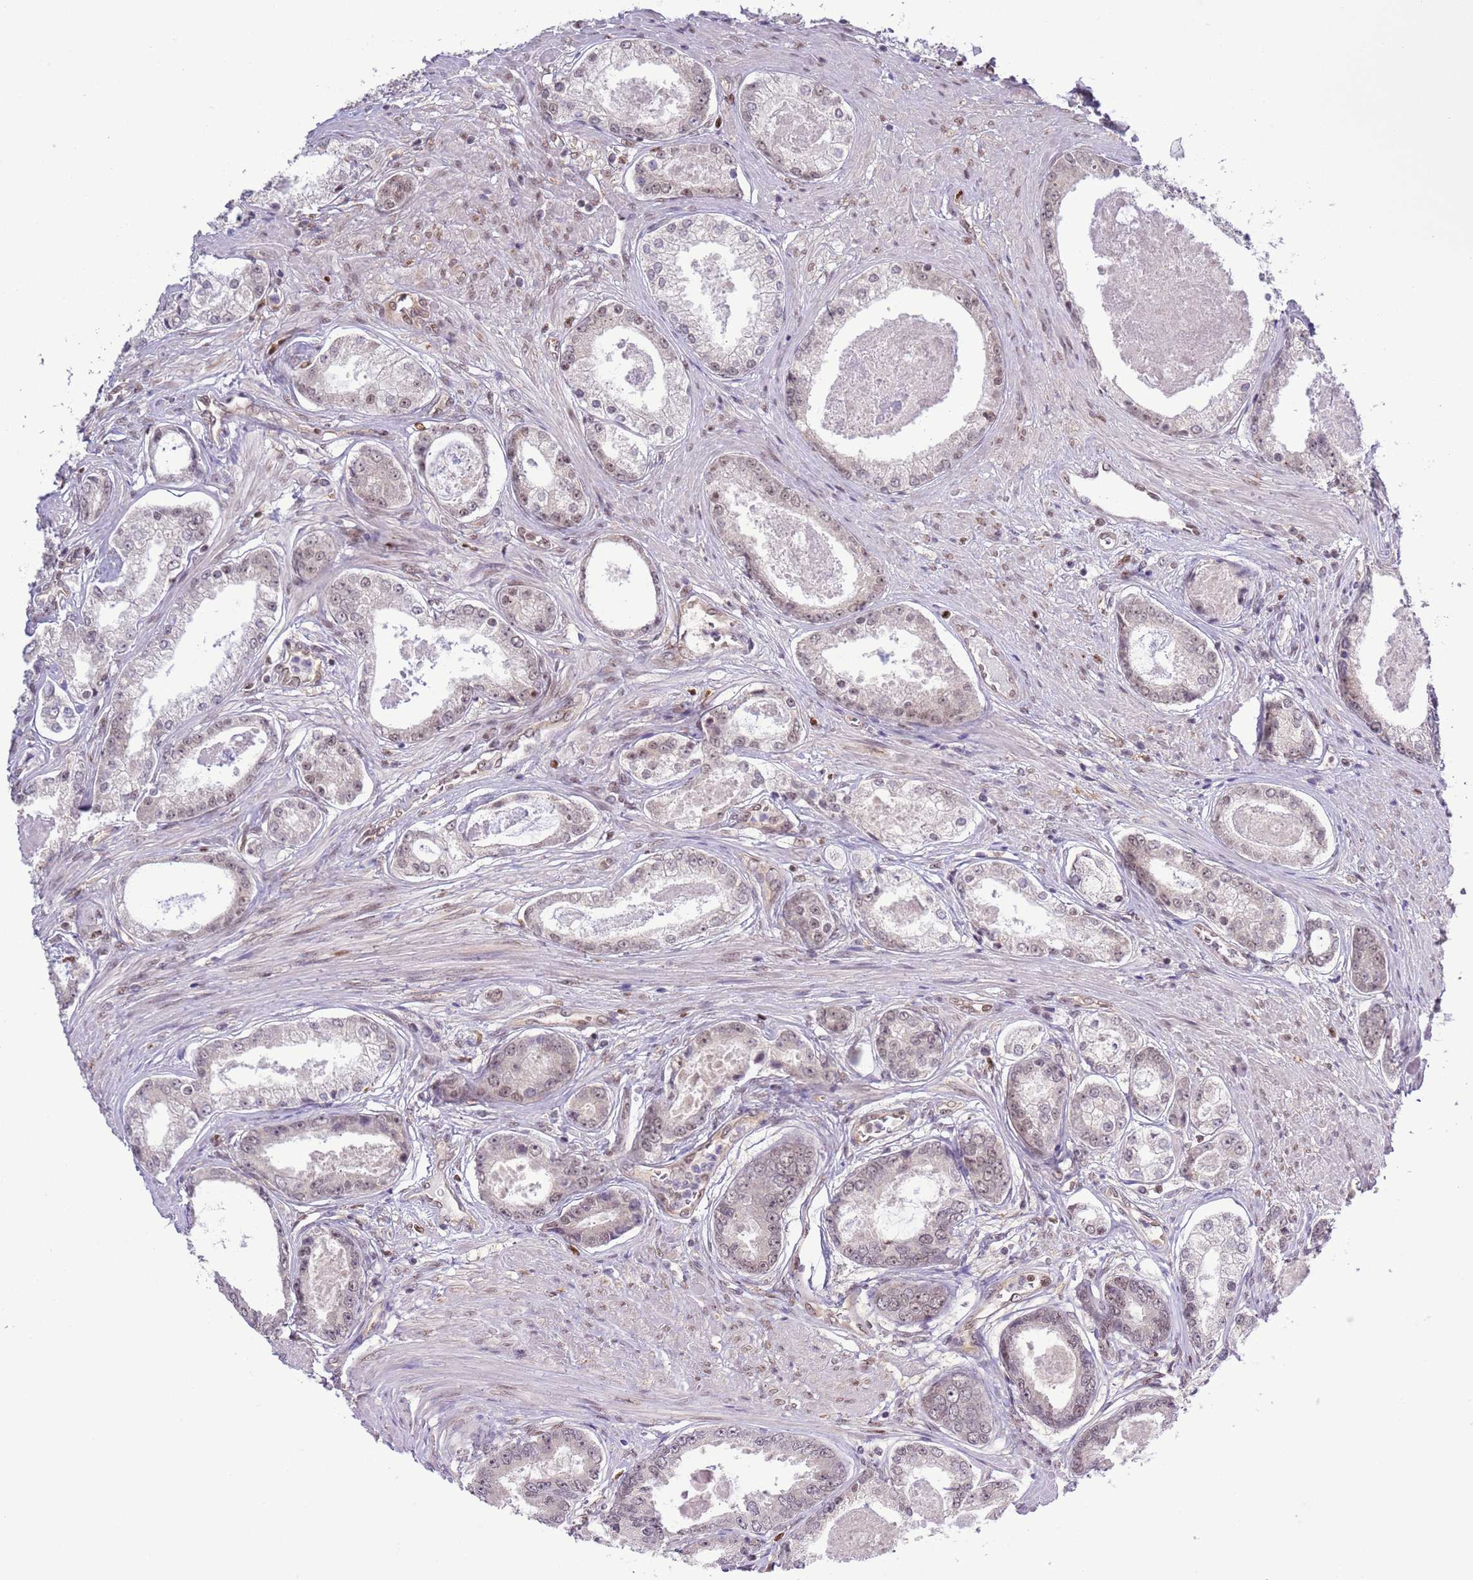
{"staining": {"intensity": "weak", "quantity": "<25%", "location": "cytoplasmic/membranous,nuclear"}, "tissue": "prostate cancer", "cell_type": "Tumor cells", "image_type": "cancer", "snomed": [{"axis": "morphology", "description": "Adenocarcinoma, Low grade"}, {"axis": "topography", "description": "Prostate"}], "caption": "Tumor cells show no significant staining in prostate cancer. Brightfield microscopy of immunohistochemistry (IHC) stained with DAB (brown) and hematoxylin (blue), captured at high magnification.", "gene": "PRPF6", "patient": {"sex": "male", "age": 68}}